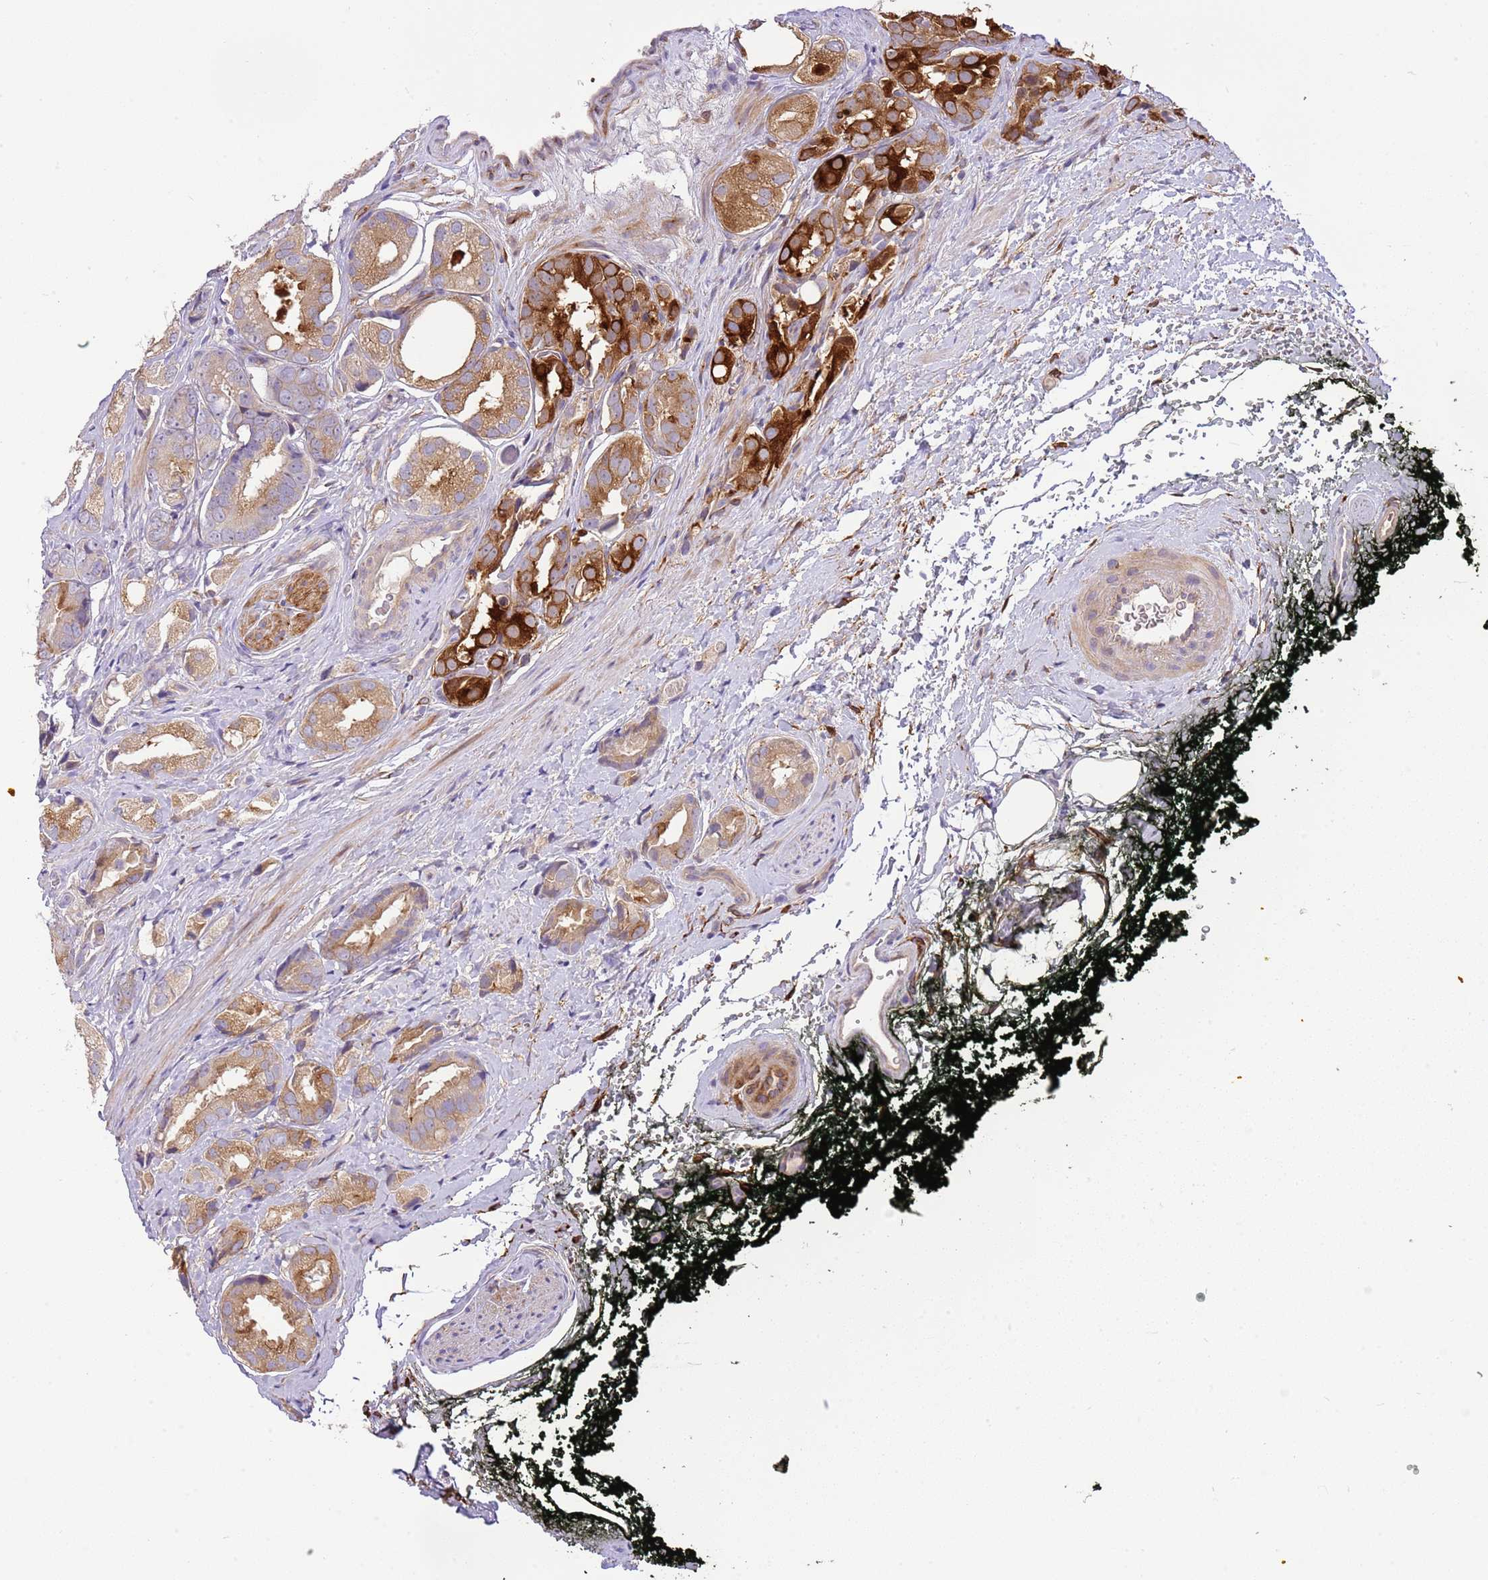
{"staining": {"intensity": "strong", "quantity": "25%-75%", "location": "cytoplasmic/membranous"}, "tissue": "prostate cancer", "cell_type": "Tumor cells", "image_type": "cancer", "snomed": [{"axis": "morphology", "description": "Adenocarcinoma, High grade"}, {"axis": "topography", "description": "Prostate"}], "caption": "This micrograph reveals immunohistochemistry staining of human prostate cancer (adenocarcinoma (high-grade)), with high strong cytoplasmic/membranous staining in approximately 25%-75% of tumor cells.", "gene": "RFK", "patient": {"sex": "male", "age": 71}}